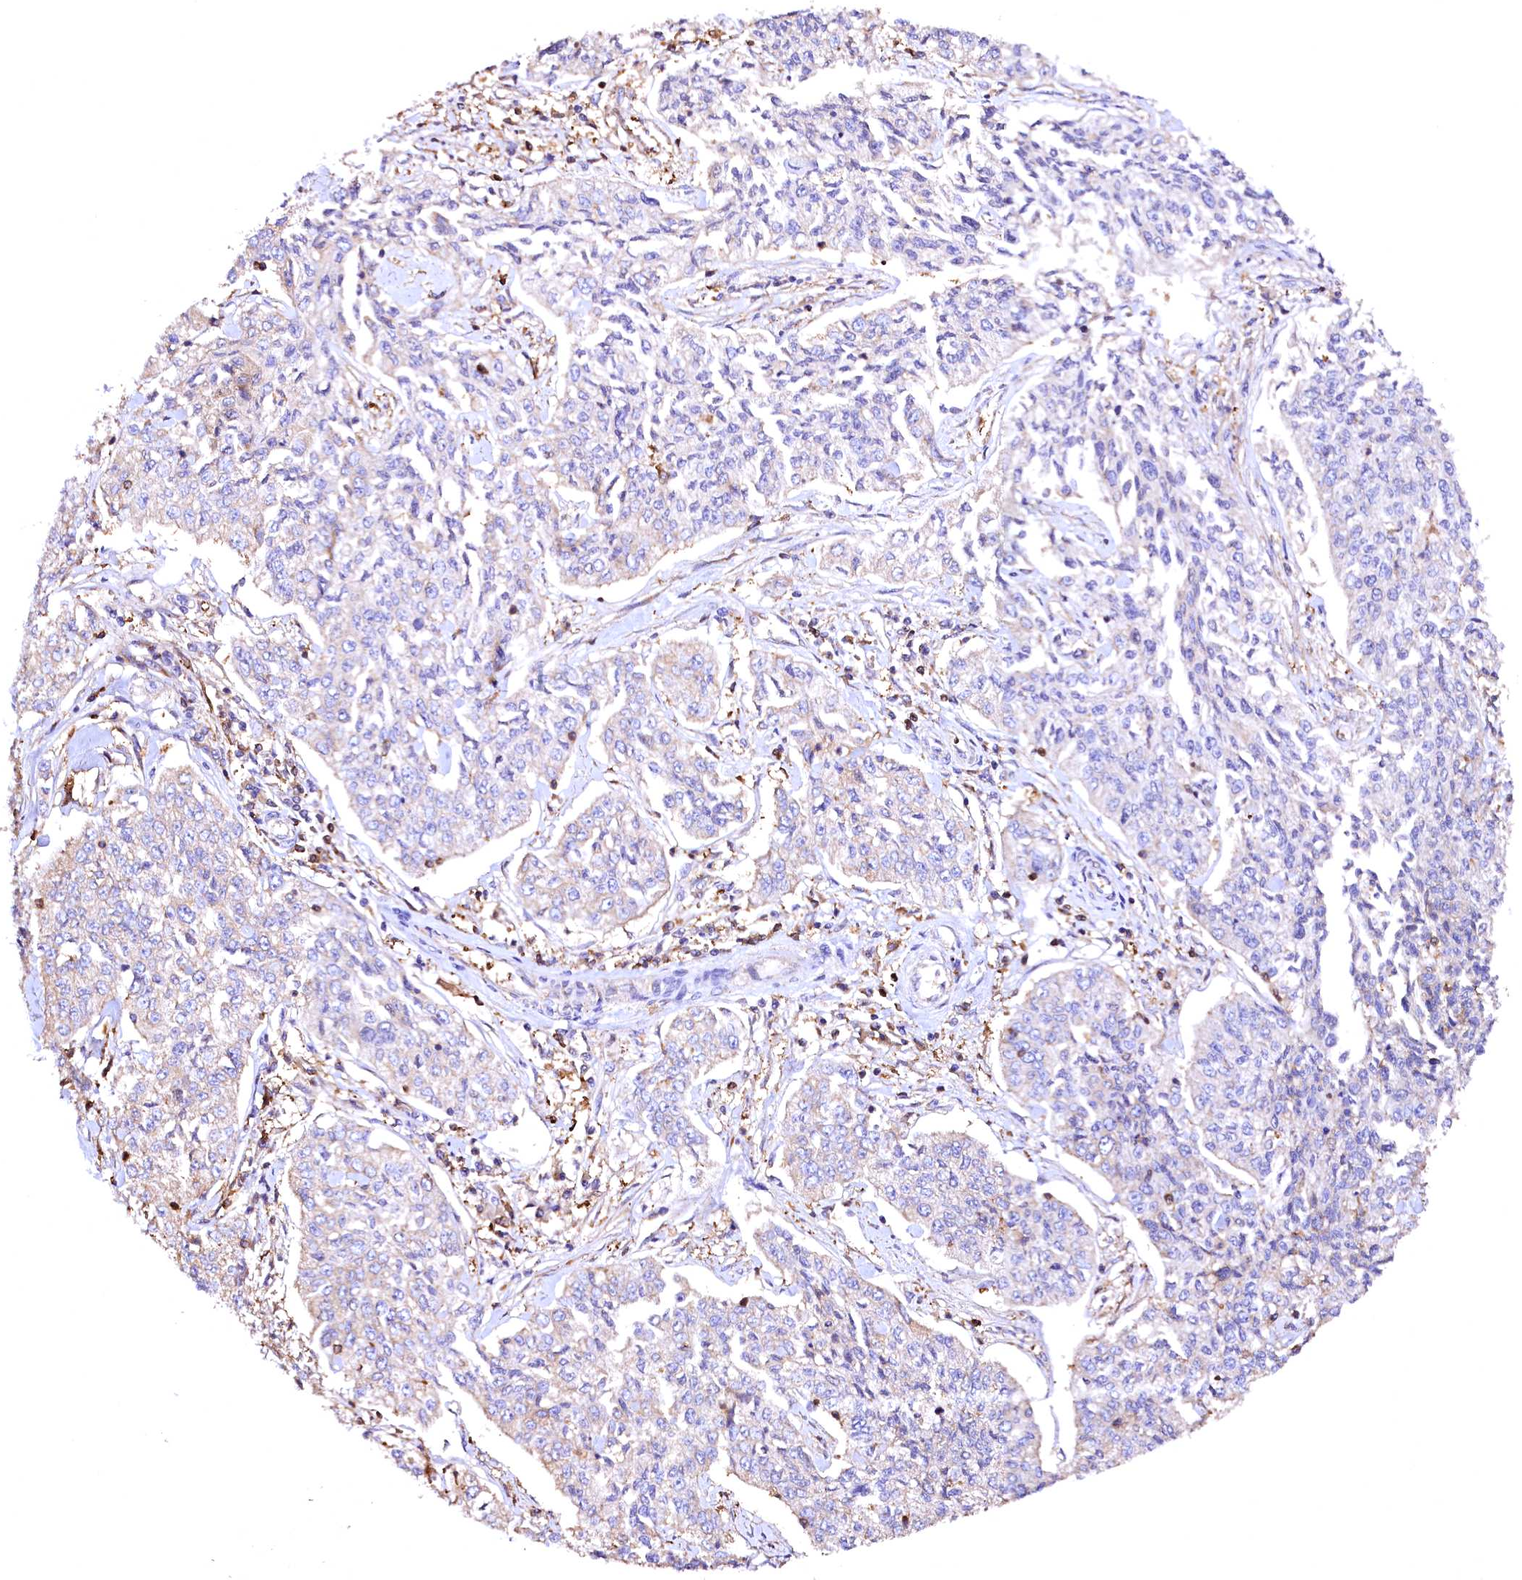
{"staining": {"intensity": "negative", "quantity": "none", "location": "none"}, "tissue": "cervical cancer", "cell_type": "Tumor cells", "image_type": "cancer", "snomed": [{"axis": "morphology", "description": "Squamous cell carcinoma, NOS"}, {"axis": "topography", "description": "Cervix"}], "caption": "DAB immunohistochemical staining of human squamous cell carcinoma (cervical) displays no significant expression in tumor cells. (Stains: DAB immunohistochemistry with hematoxylin counter stain, Microscopy: brightfield microscopy at high magnification).", "gene": "RARS2", "patient": {"sex": "female", "age": 35}}